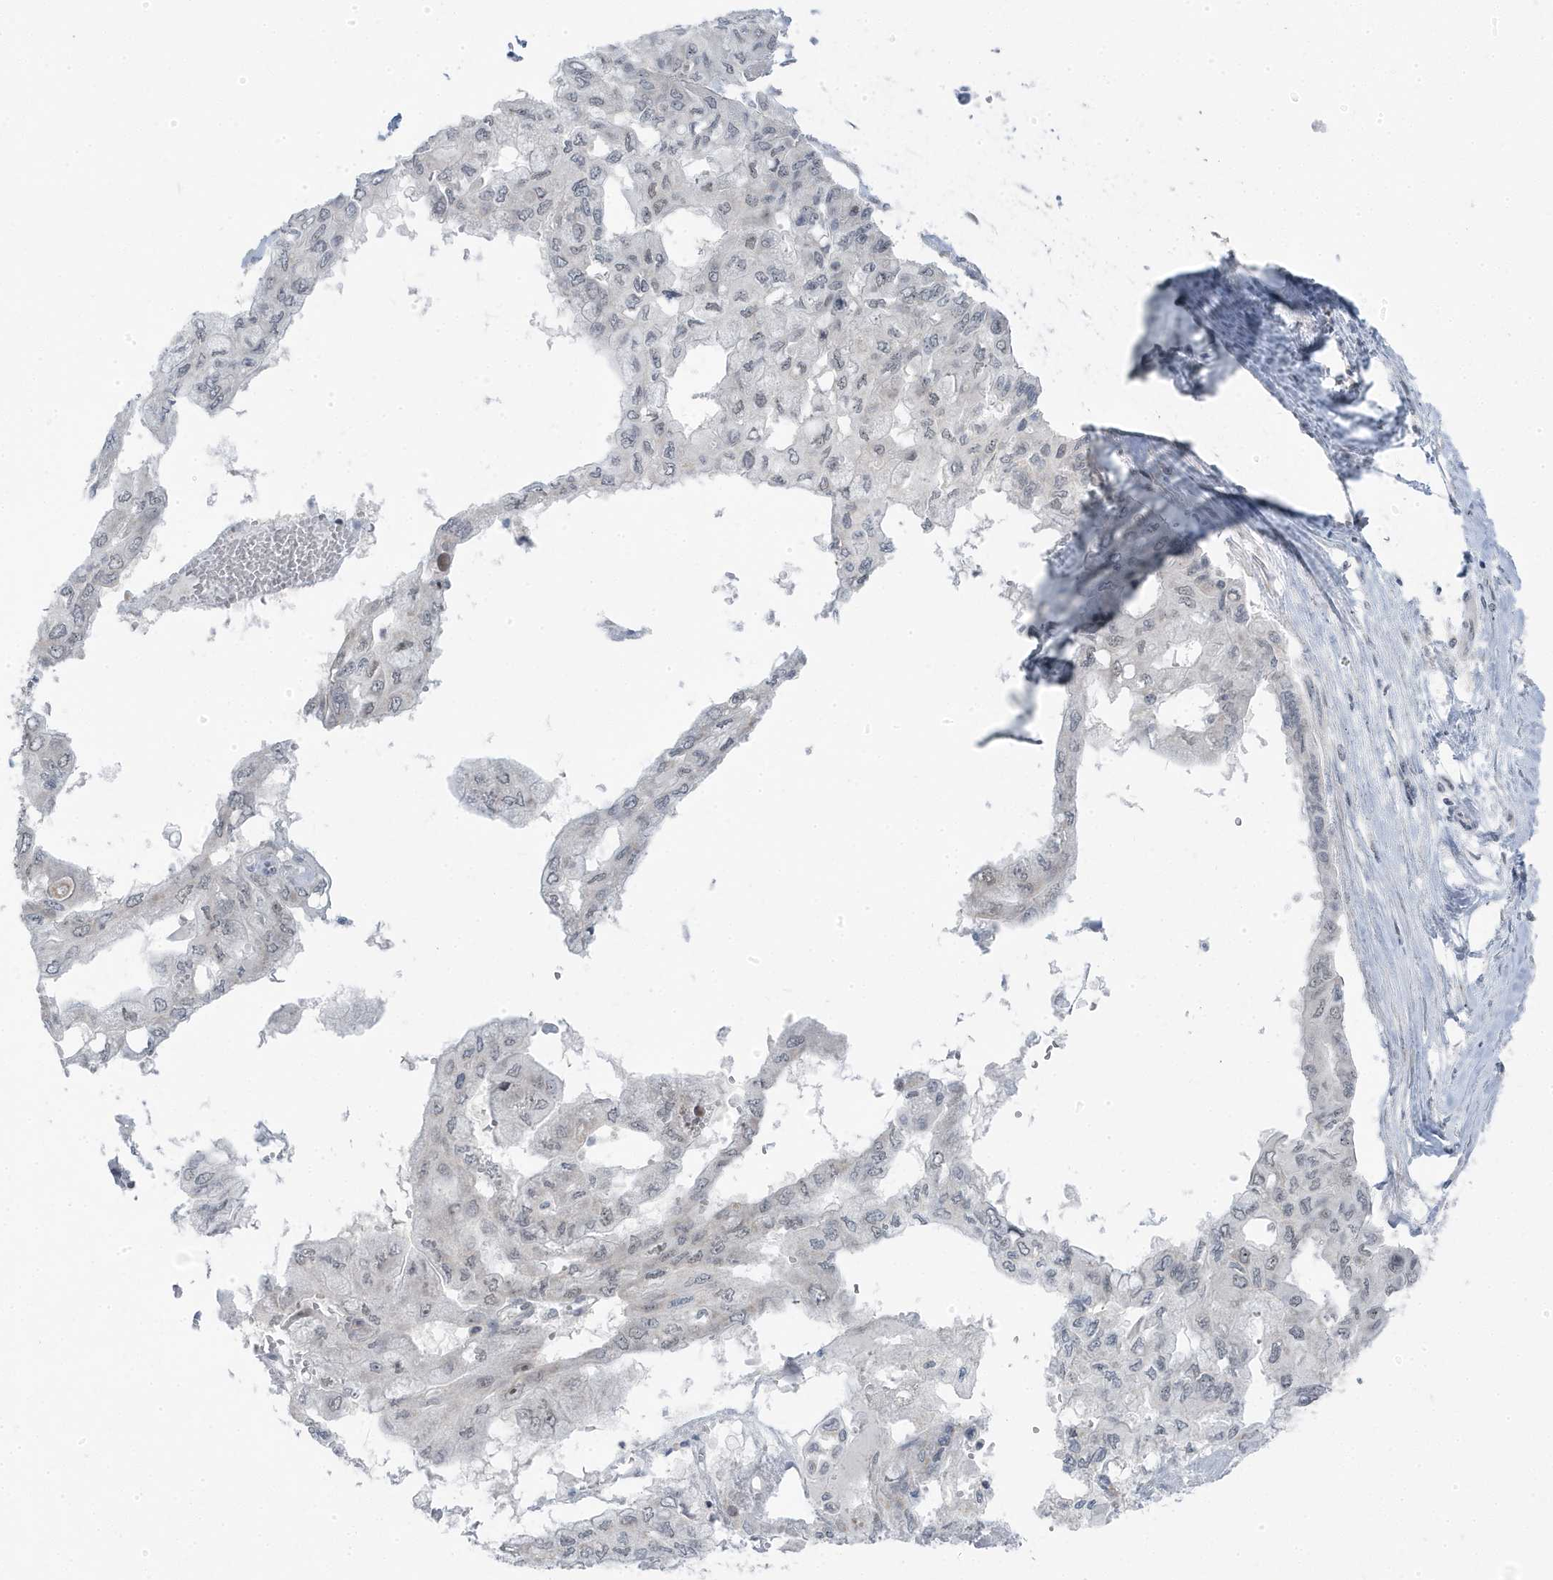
{"staining": {"intensity": "moderate", "quantity": "<25%", "location": "nuclear"}, "tissue": "pancreatic cancer", "cell_type": "Tumor cells", "image_type": "cancer", "snomed": [{"axis": "morphology", "description": "Adenocarcinoma, NOS"}, {"axis": "topography", "description": "Pancreas"}], "caption": "The histopathology image shows immunohistochemical staining of pancreatic adenocarcinoma. There is moderate nuclear staining is appreciated in approximately <25% of tumor cells.", "gene": "TSEN15", "patient": {"sex": "male", "age": 51}}